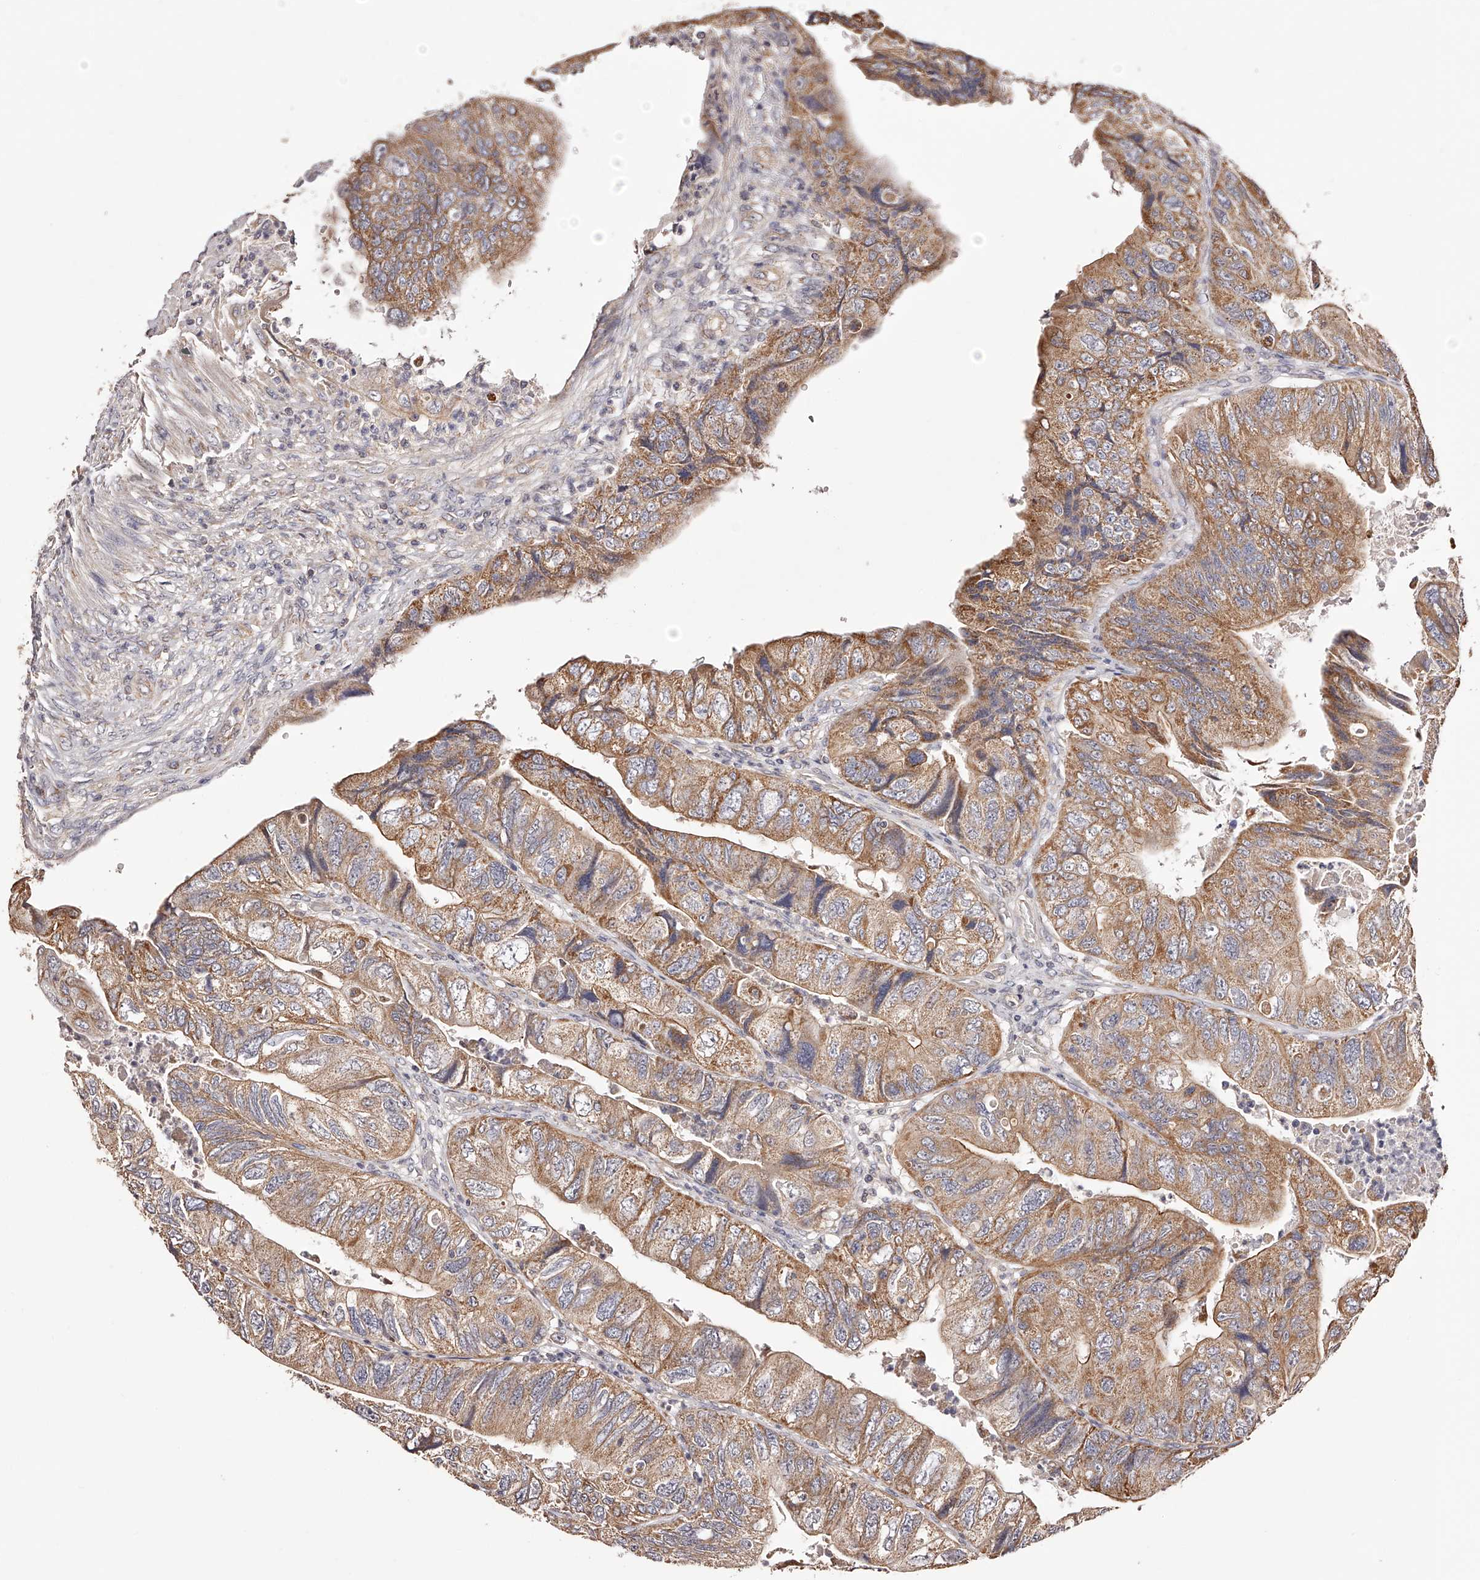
{"staining": {"intensity": "moderate", "quantity": ">75%", "location": "cytoplasmic/membranous"}, "tissue": "colorectal cancer", "cell_type": "Tumor cells", "image_type": "cancer", "snomed": [{"axis": "morphology", "description": "Adenocarcinoma, NOS"}, {"axis": "topography", "description": "Rectum"}], "caption": "Protein expression analysis of colorectal adenocarcinoma shows moderate cytoplasmic/membranous expression in approximately >75% of tumor cells.", "gene": "USP21", "patient": {"sex": "male", "age": 63}}